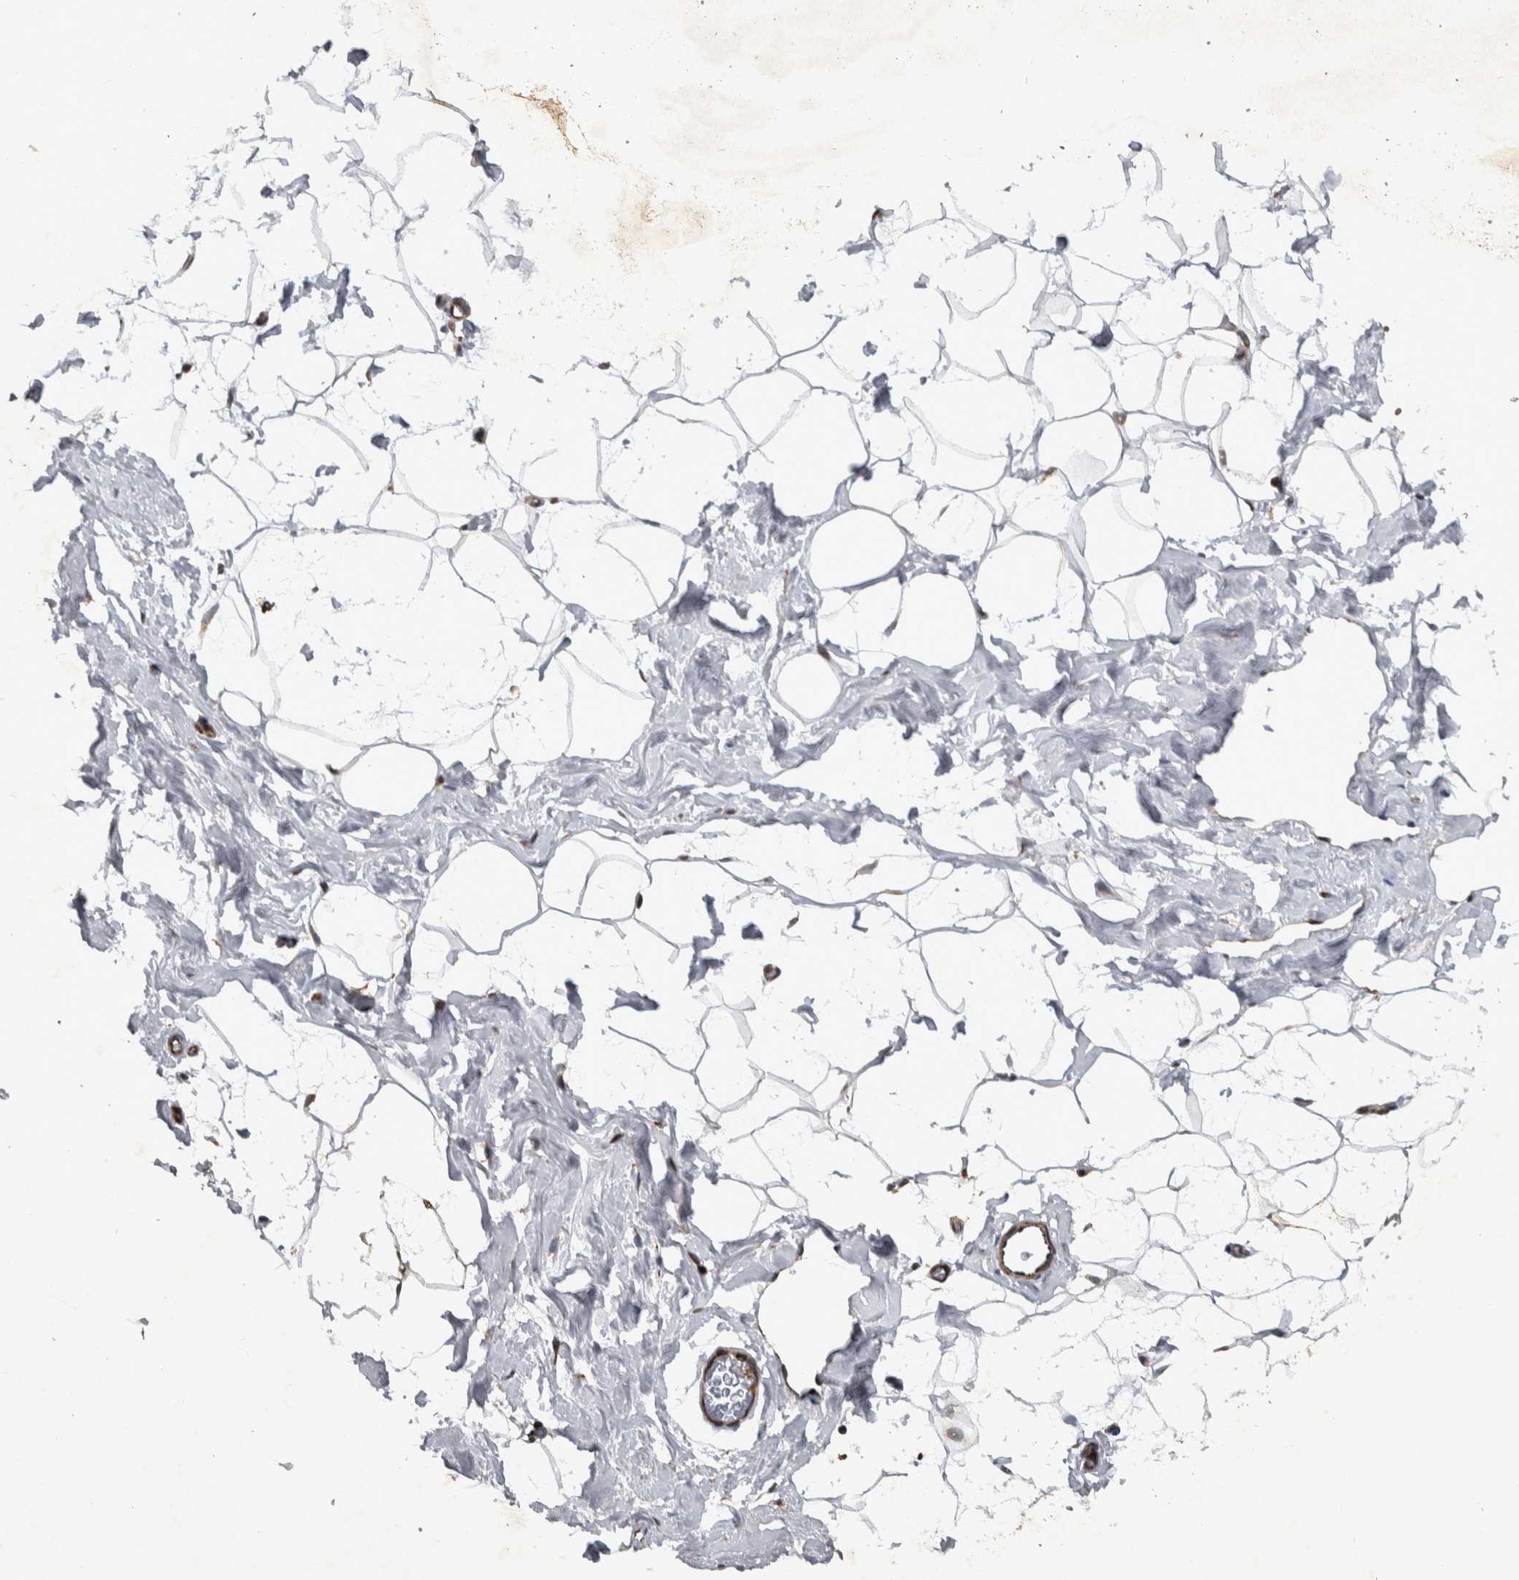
{"staining": {"intensity": "moderate", "quantity": "25%-75%", "location": "cytoplasmic/membranous"}, "tissue": "adipose tissue", "cell_type": "Adipocytes", "image_type": "normal", "snomed": [{"axis": "morphology", "description": "Normal tissue, NOS"}, {"axis": "morphology", "description": "Fibrosis, NOS"}, {"axis": "topography", "description": "Breast"}, {"axis": "topography", "description": "Adipose tissue"}], "caption": "Protein expression analysis of normal adipose tissue reveals moderate cytoplasmic/membranous positivity in about 25%-75% of adipocytes.", "gene": "NT5C2", "patient": {"sex": "female", "age": 39}}